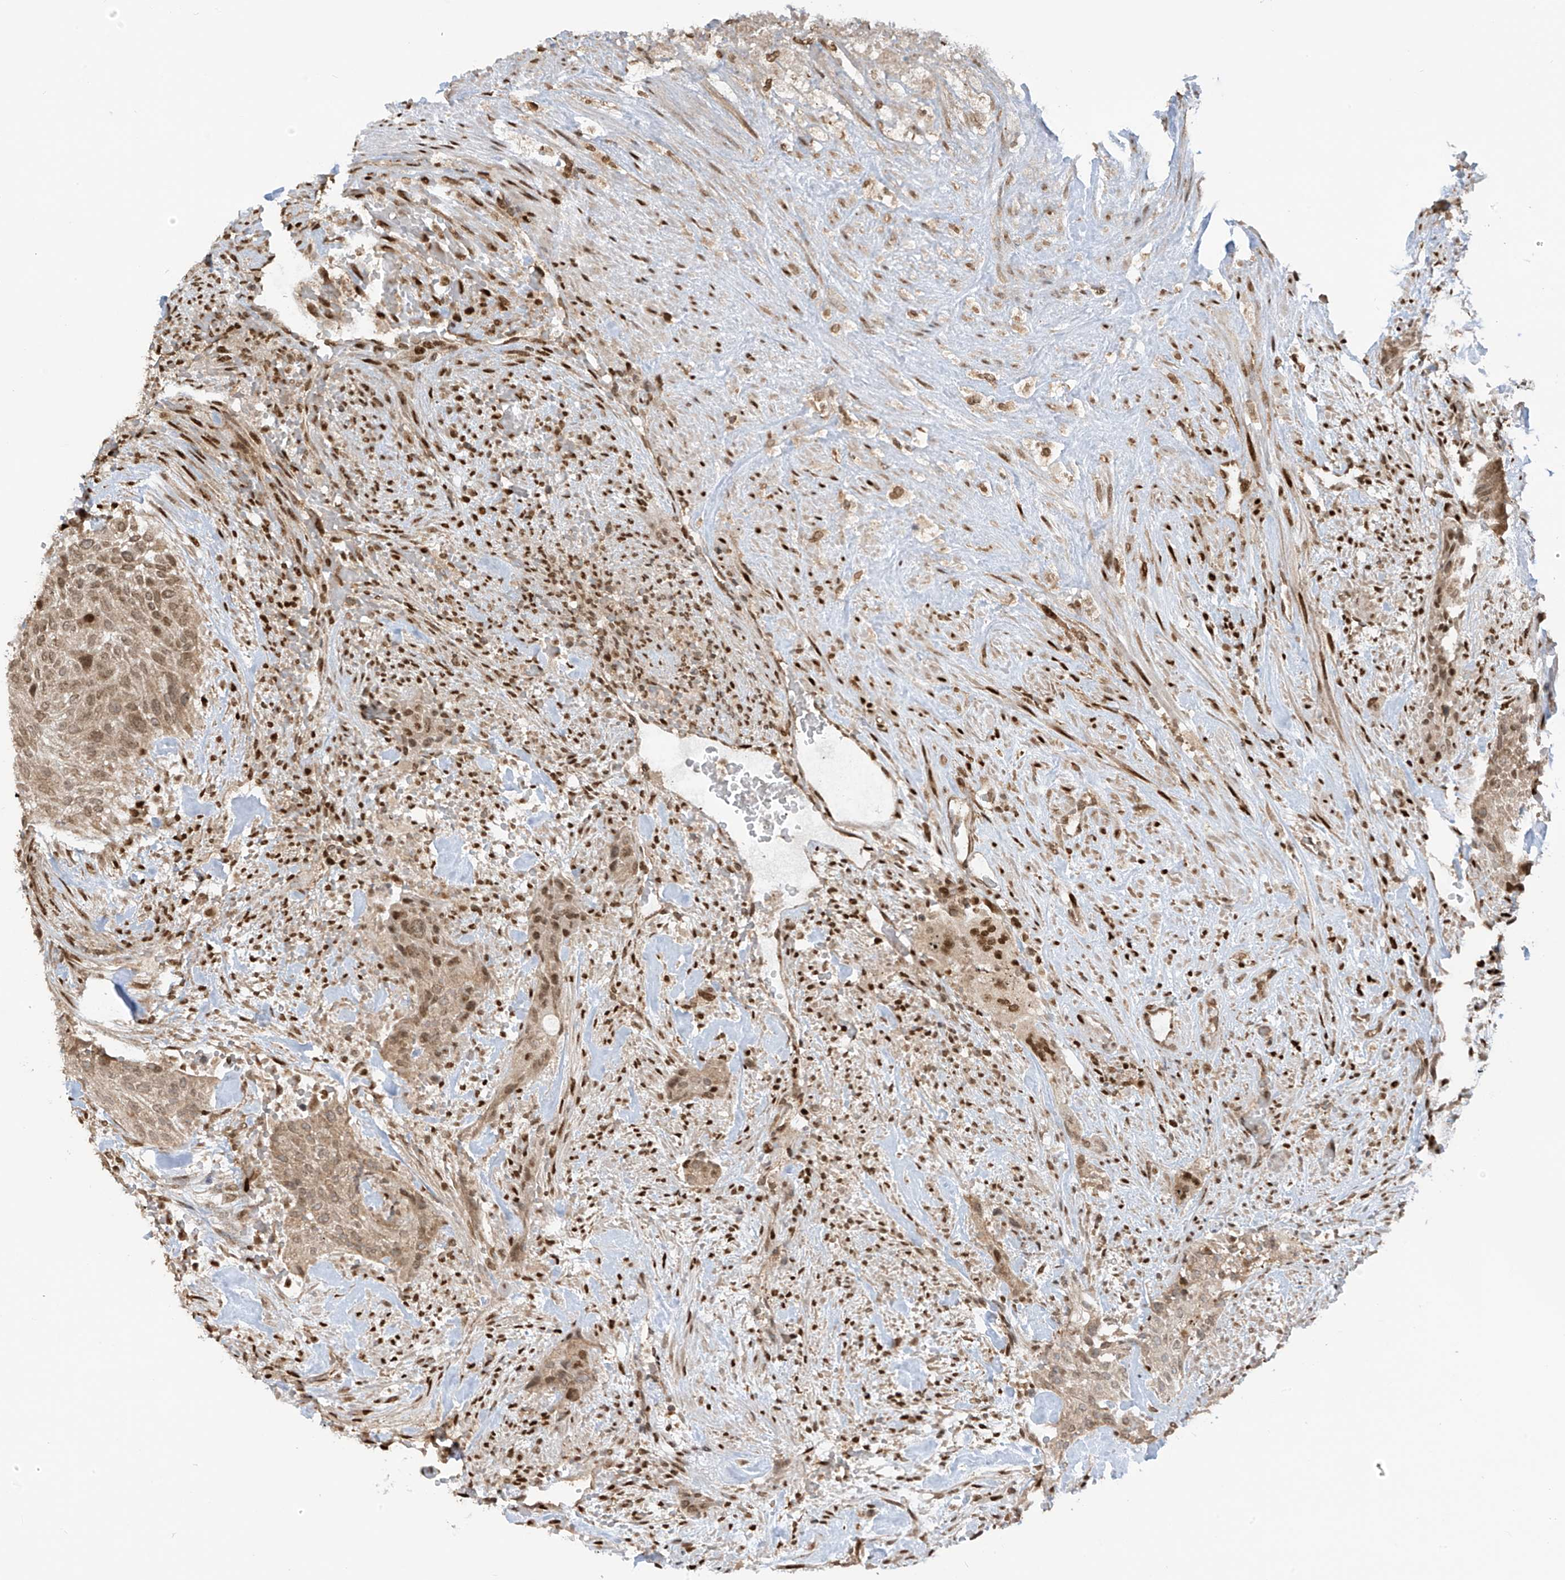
{"staining": {"intensity": "moderate", "quantity": ">75%", "location": "nuclear"}, "tissue": "urothelial cancer", "cell_type": "Tumor cells", "image_type": "cancer", "snomed": [{"axis": "morphology", "description": "Urothelial carcinoma, High grade"}, {"axis": "topography", "description": "Urinary bladder"}], "caption": "Immunohistochemical staining of high-grade urothelial carcinoma exhibits medium levels of moderate nuclear protein expression in about >75% of tumor cells. The protein is shown in brown color, while the nuclei are stained blue.", "gene": "KPNB1", "patient": {"sex": "male", "age": 35}}